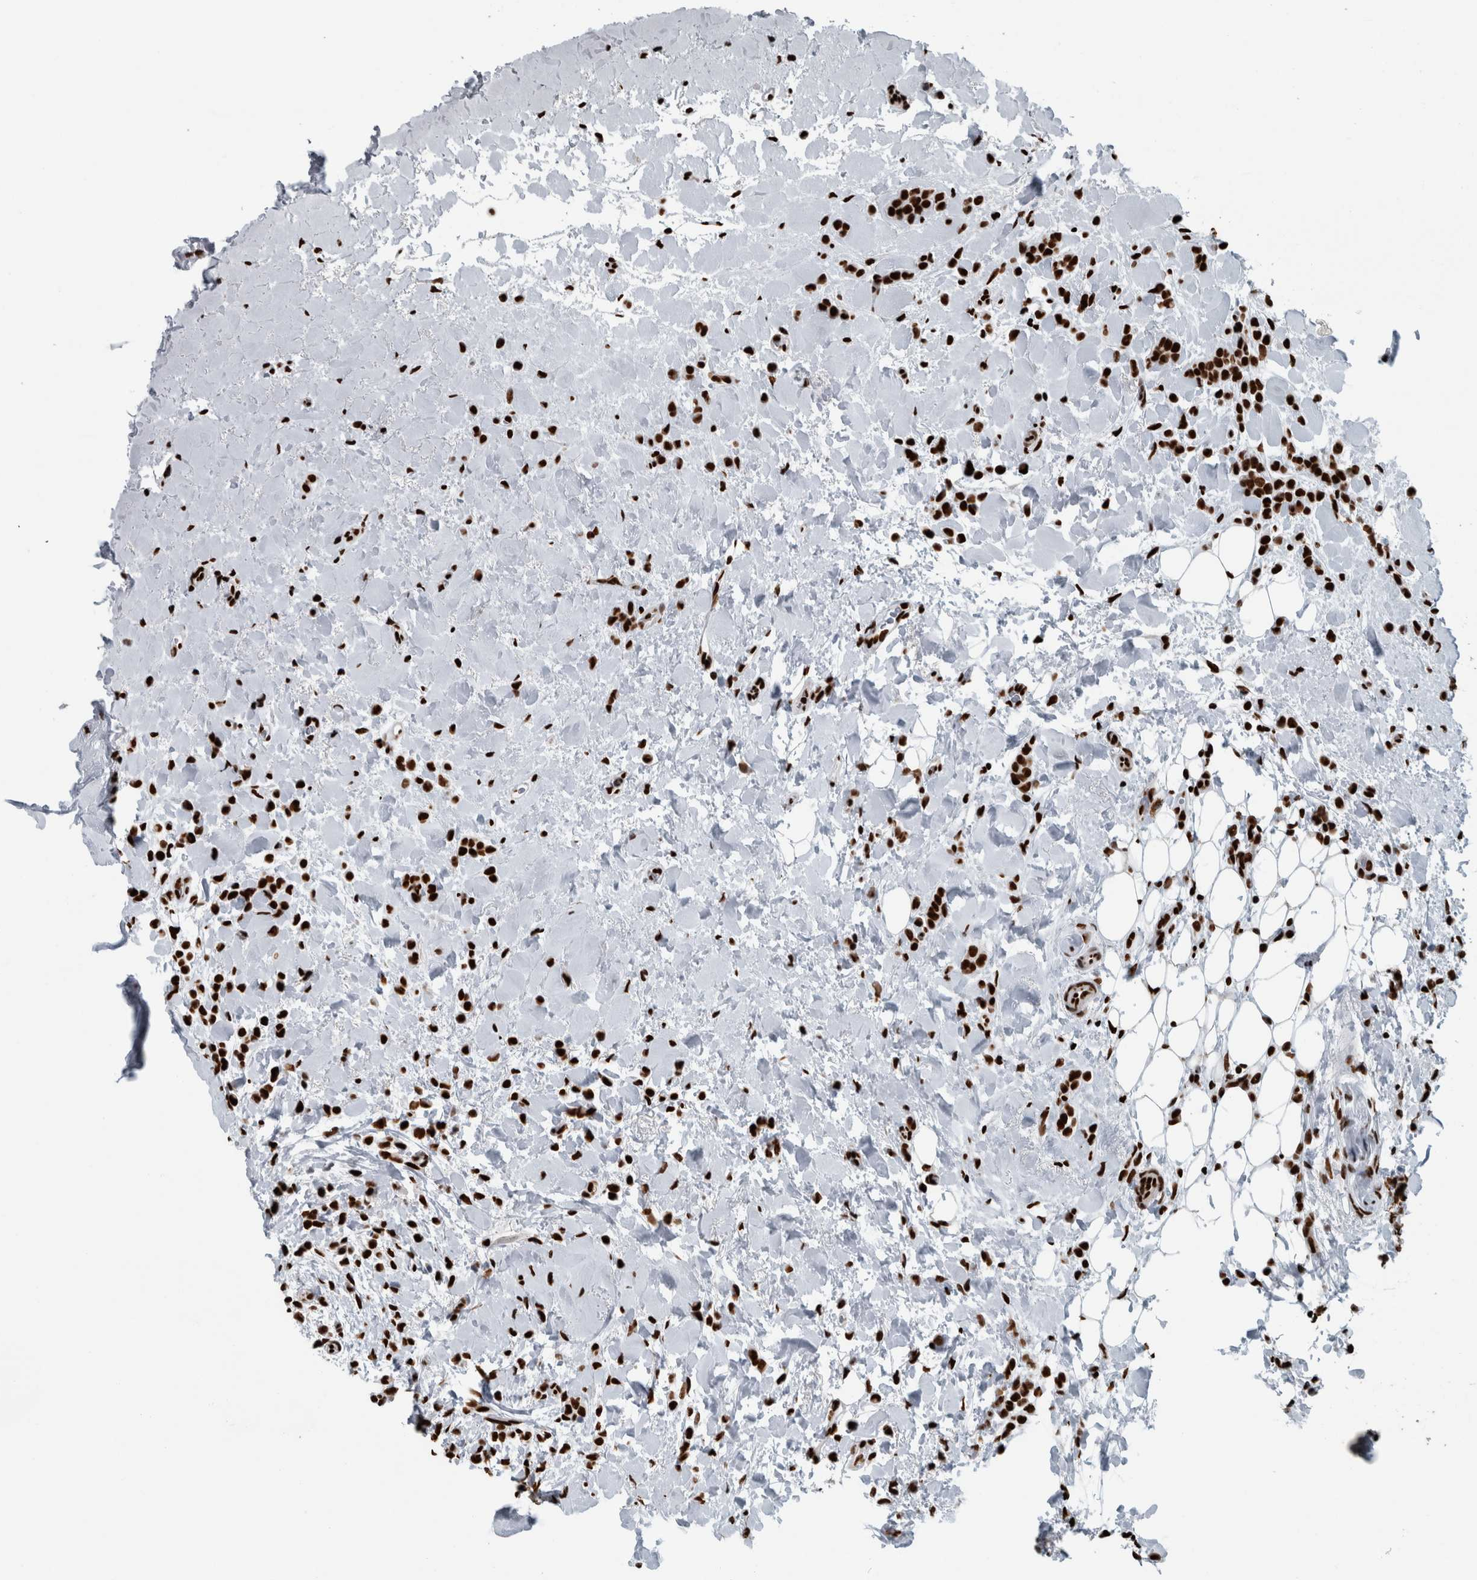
{"staining": {"intensity": "strong", "quantity": ">75%", "location": "nuclear"}, "tissue": "breast cancer", "cell_type": "Tumor cells", "image_type": "cancer", "snomed": [{"axis": "morphology", "description": "Normal tissue, NOS"}, {"axis": "morphology", "description": "Lobular carcinoma"}, {"axis": "topography", "description": "Breast"}], "caption": "Immunohistochemical staining of human lobular carcinoma (breast) demonstrates strong nuclear protein expression in about >75% of tumor cells.", "gene": "DNMT3A", "patient": {"sex": "female", "age": 50}}